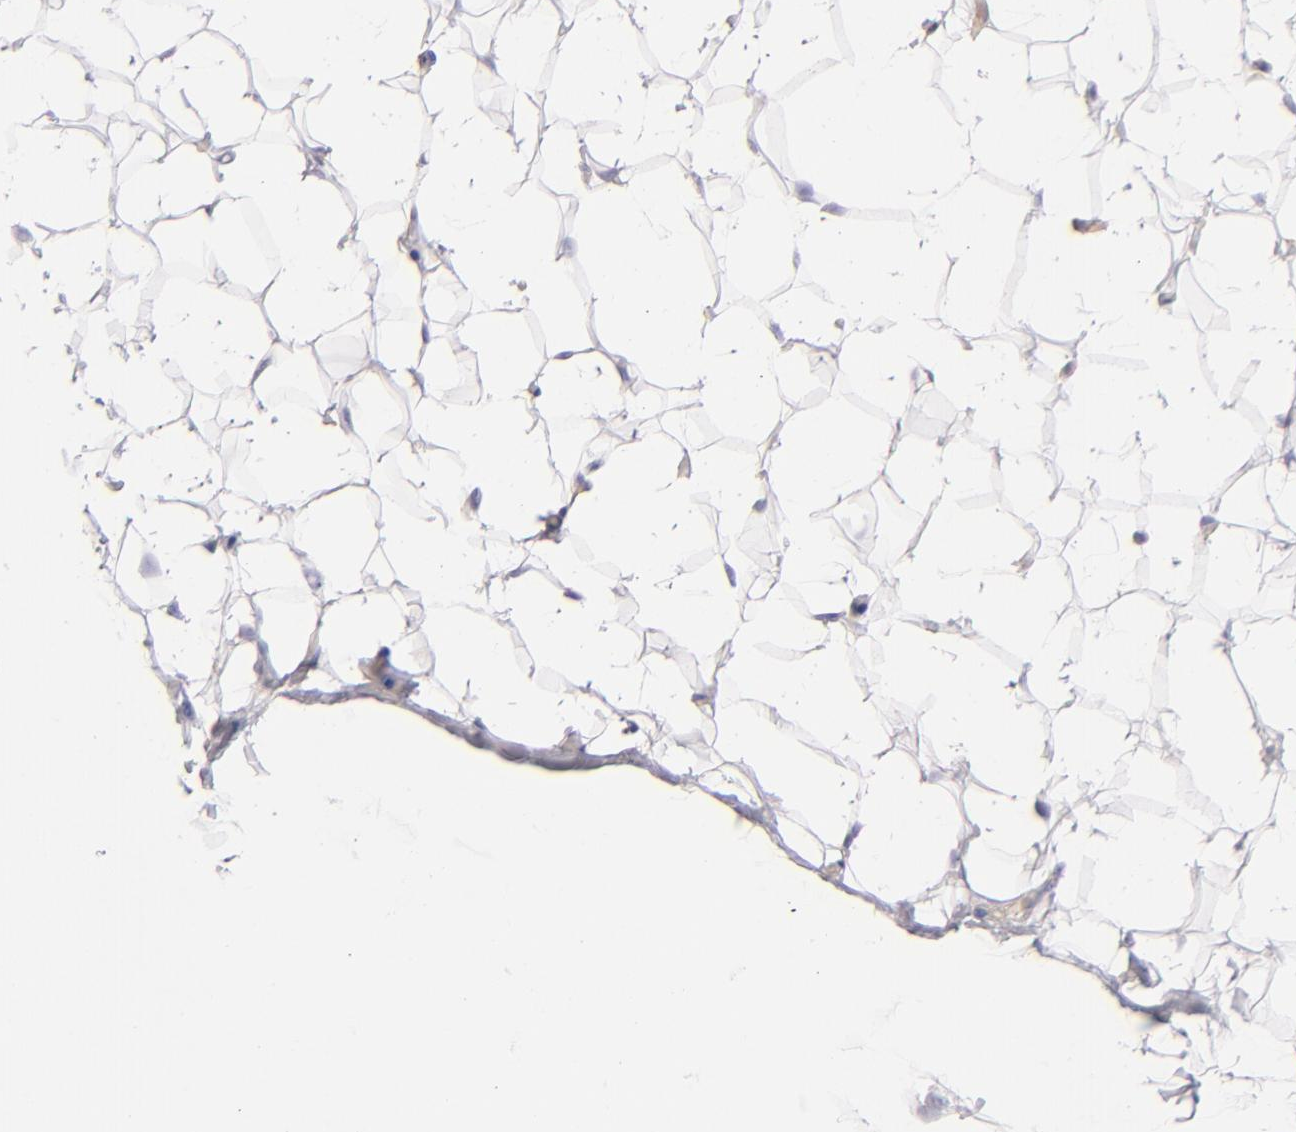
{"staining": {"intensity": "negative", "quantity": "none", "location": "none"}, "tissue": "adipose tissue", "cell_type": "Adipocytes", "image_type": "normal", "snomed": [{"axis": "morphology", "description": "Normal tissue, NOS"}, {"axis": "topography", "description": "Soft tissue"}], "caption": "Immunohistochemical staining of benign human adipose tissue reveals no significant positivity in adipocytes.", "gene": "CD74", "patient": {"sex": "male", "age": 26}}